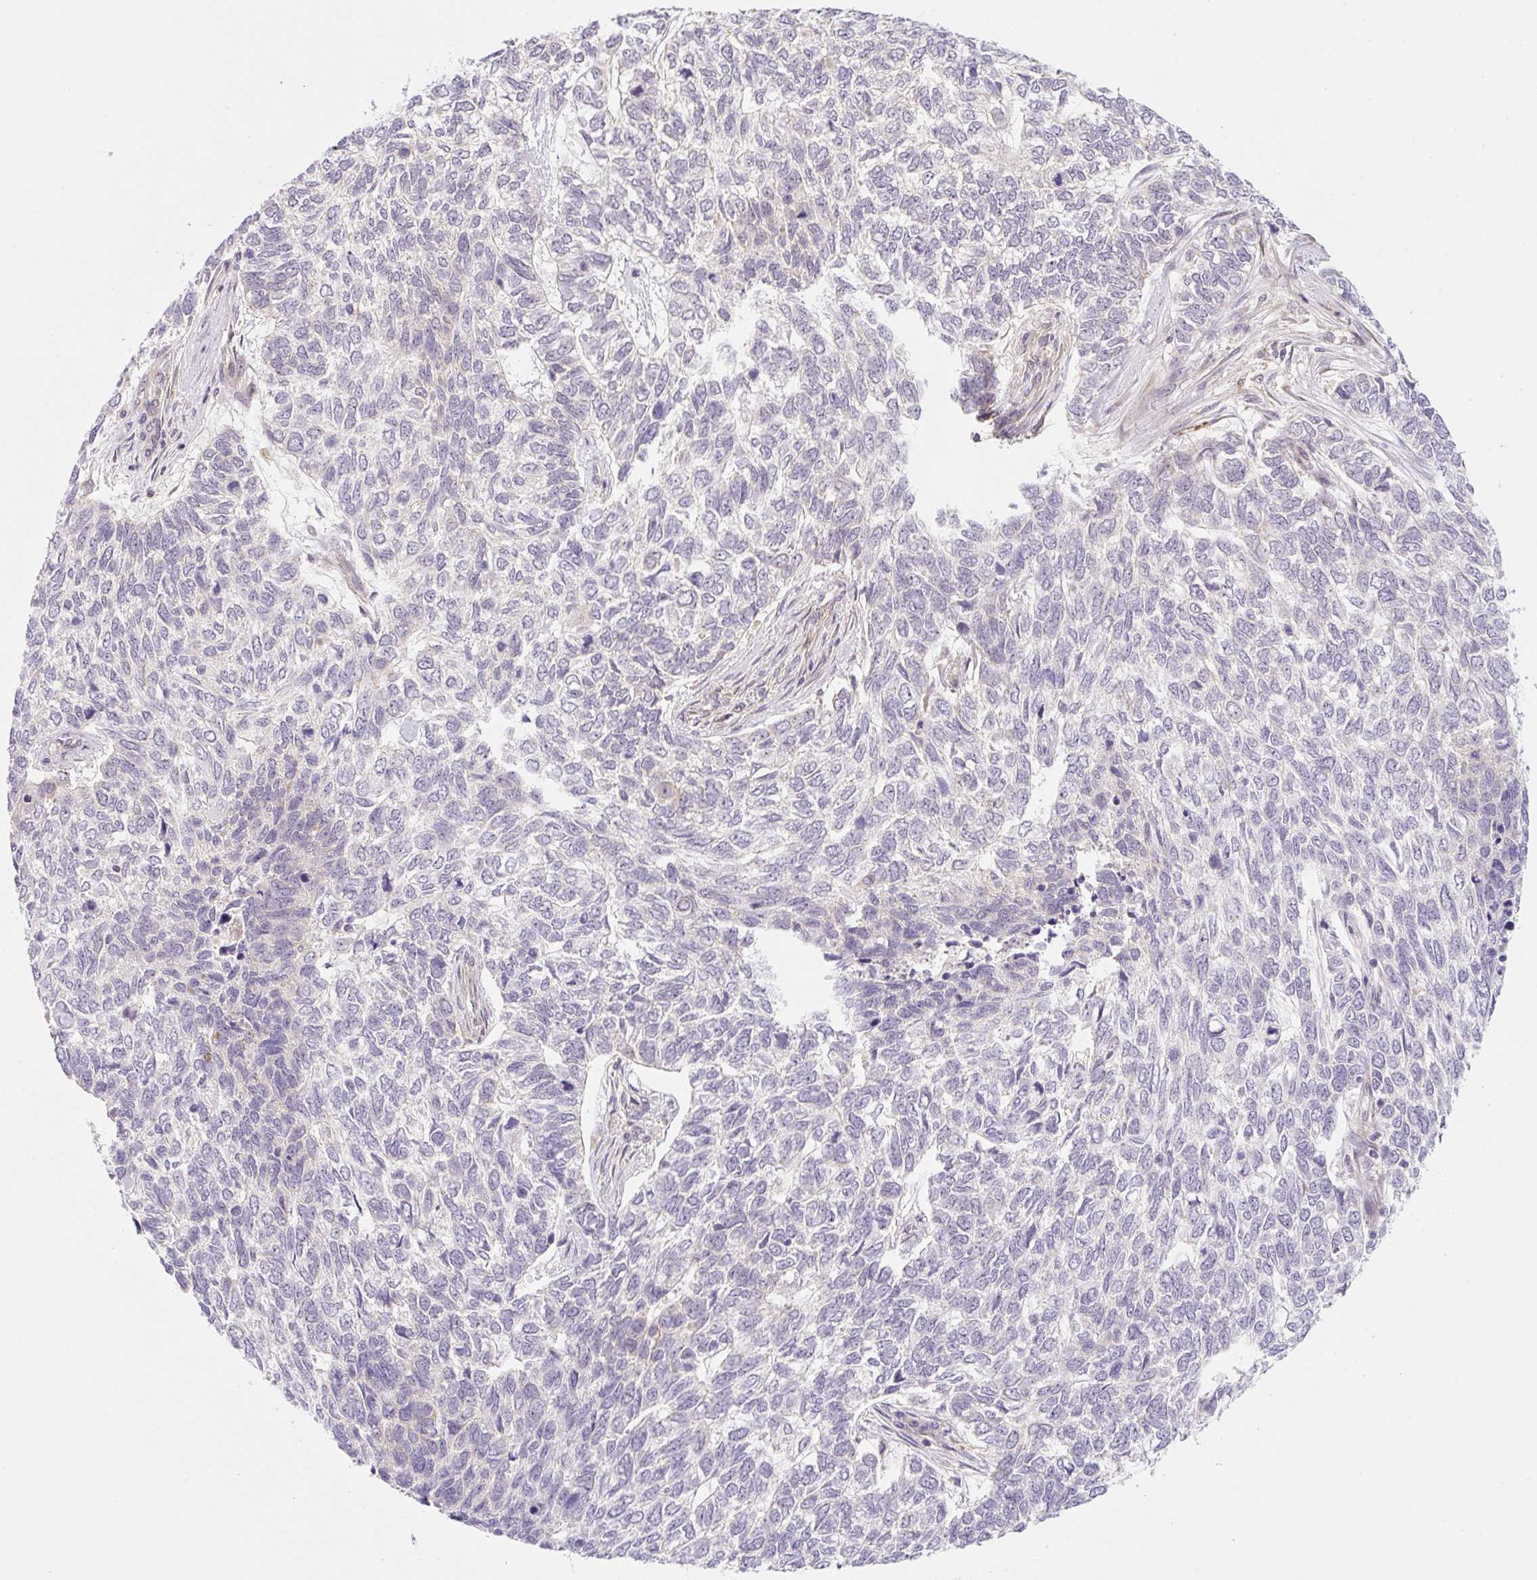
{"staining": {"intensity": "negative", "quantity": "none", "location": "none"}, "tissue": "skin cancer", "cell_type": "Tumor cells", "image_type": "cancer", "snomed": [{"axis": "morphology", "description": "Basal cell carcinoma"}, {"axis": "topography", "description": "Skin"}], "caption": "Skin cancer was stained to show a protein in brown. There is no significant staining in tumor cells. (DAB immunohistochemistry, high magnification).", "gene": "OMA1", "patient": {"sex": "female", "age": 65}}